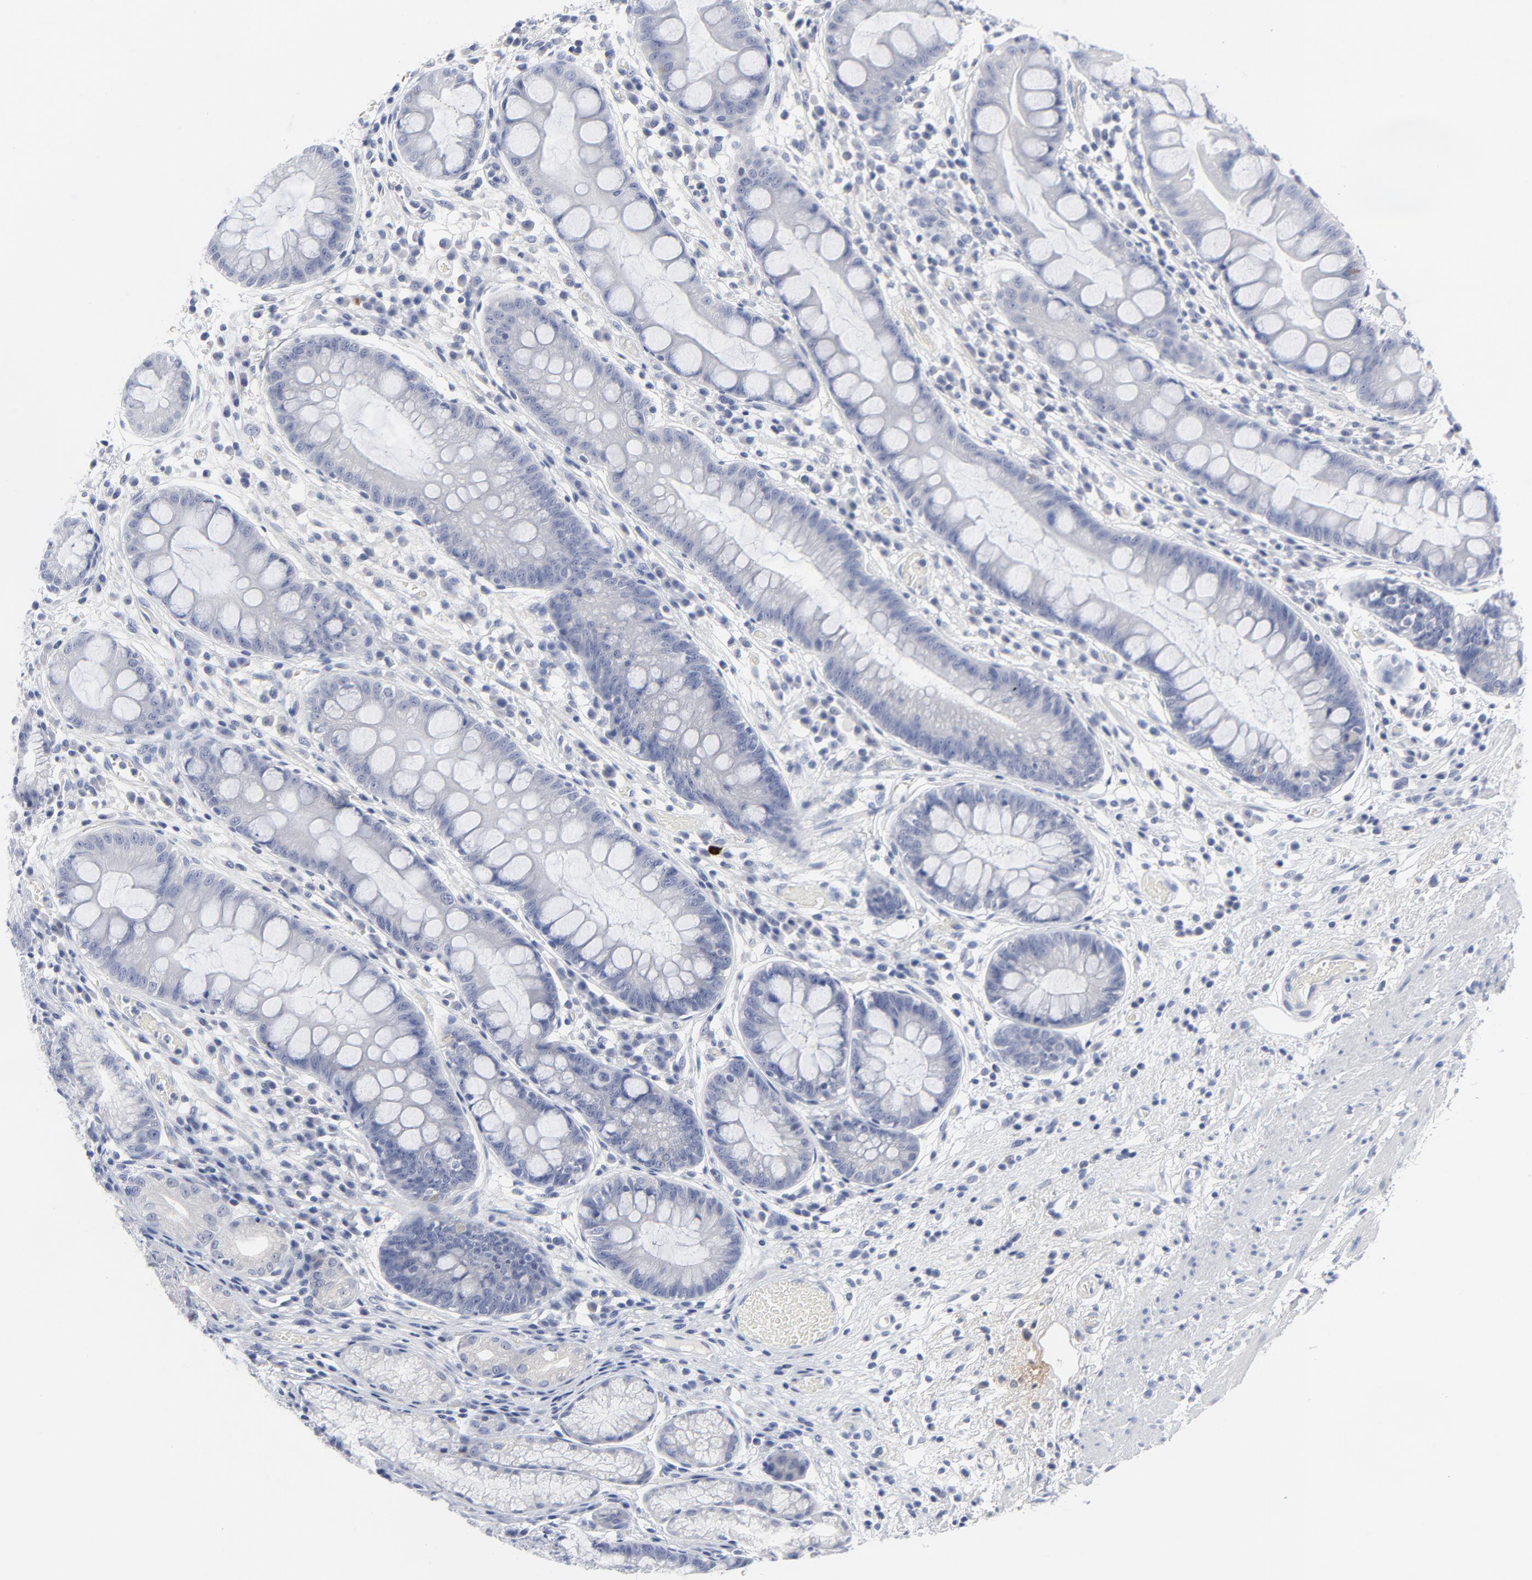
{"staining": {"intensity": "negative", "quantity": "none", "location": "none"}, "tissue": "stomach", "cell_type": "Glandular cells", "image_type": "normal", "snomed": [{"axis": "morphology", "description": "Normal tissue, NOS"}, {"axis": "morphology", "description": "Inflammation, NOS"}, {"axis": "topography", "description": "Stomach, lower"}], "caption": "Immunohistochemistry (IHC) image of unremarkable human stomach stained for a protein (brown), which demonstrates no expression in glandular cells. Brightfield microscopy of immunohistochemistry (IHC) stained with DAB (3,3'-diaminobenzidine) (brown) and hematoxylin (blue), captured at high magnification.", "gene": "CLEC4G", "patient": {"sex": "male", "age": 59}}